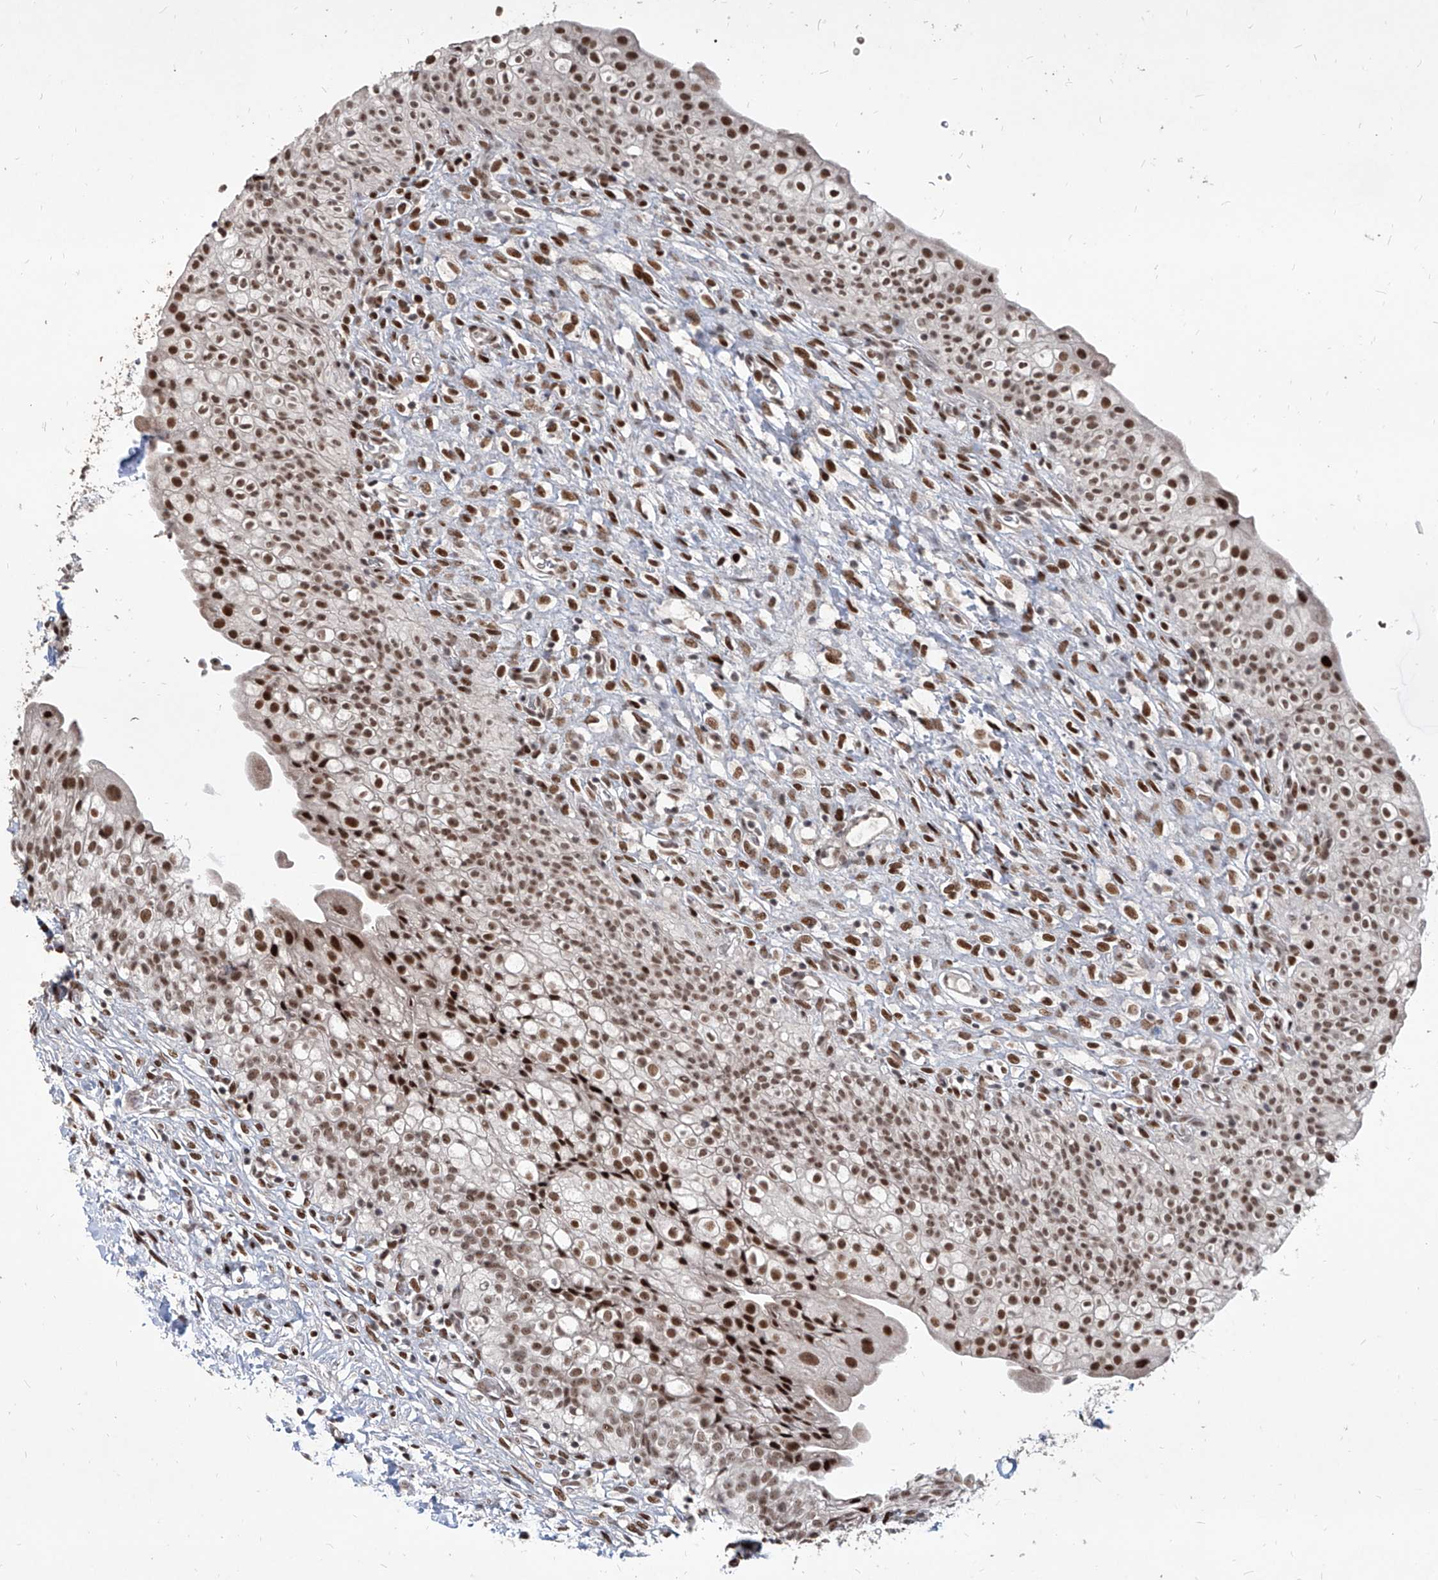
{"staining": {"intensity": "strong", "quantity": ">75%", "location": "nuclear"}, "tissue": "urinary bladder", "cell_type": "Urothelial cells", "image_type": "normal", "snomed": [{"axis": "morphology", "description": "Normal tissue, NOS"}, {"axis": "topography", "description": "Urinary bladder"}], "caption": "Normal urinary bladder displays strong nuclear positivity in approximately >75% of urothelial cells.", "gene": "IRF2", "patient": {"sex": "male", "age": 55}}